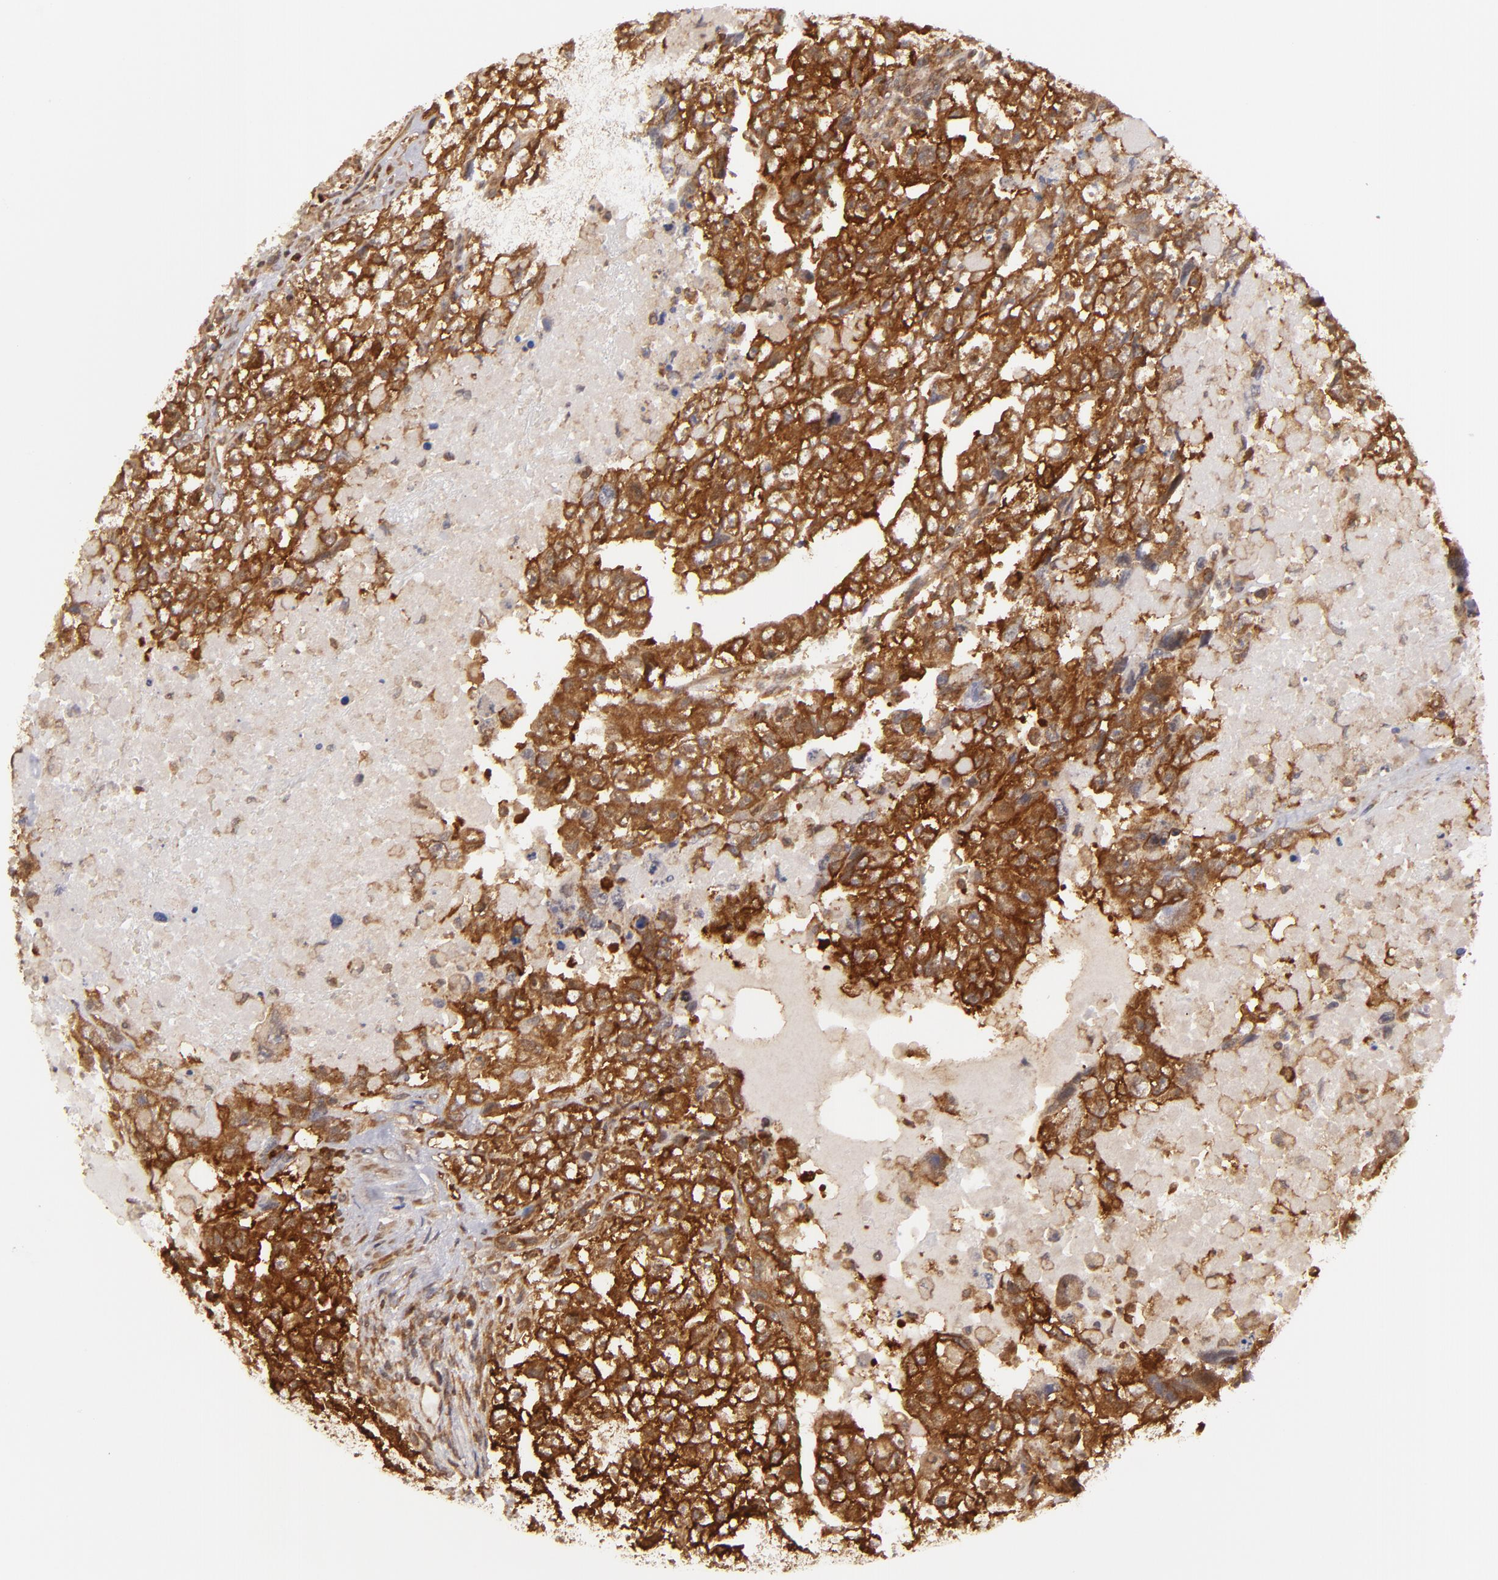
{"staining": {"intensity": "strong", "quantity": ">75%", "location": "cytoplasmic/membranous"}, "tissue": "testis cancer", "cell_type": "Tumor cells", "image_type": "cancer", "snomed": [{"axis": "morphology", "description": "Carcinoma, Embryonal, NOS"}, {"axis": "topography", "description": "Testis"}], "caption": "Testis embryonal carcinoma stained with immunohistochemistry (IHC) displays strong cytoplasmic/membranous staining in about >75% of tumor cells.", "gene": "MAPK3", "patient": {"sex": "male", "age": 36}}